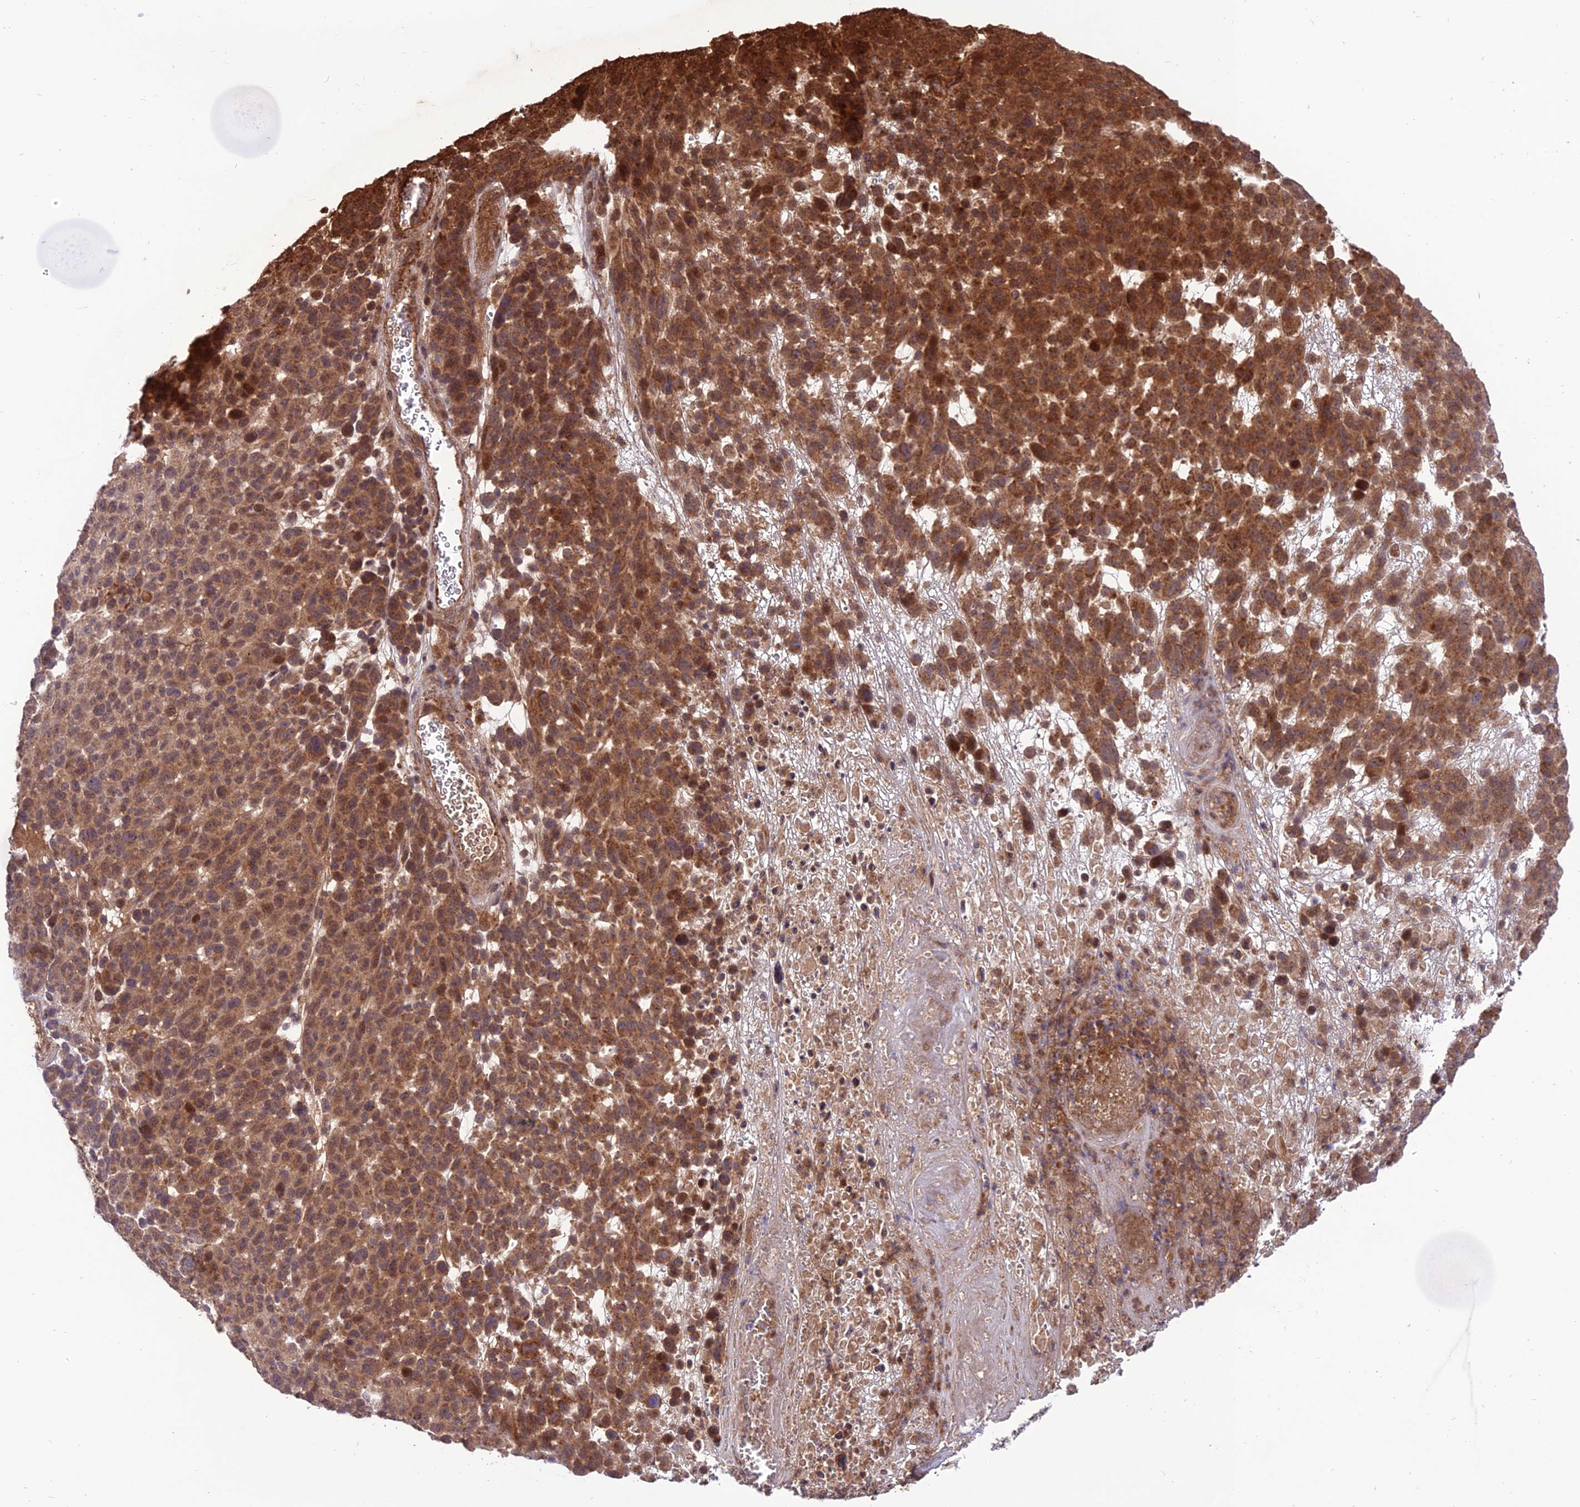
{"staining": {"intensity": "moderate", "quantity": ">75%", "location": "cytoplasmic/membranous,nuclear"}, "tissue": "melanoma", "cell_type": "Tumor cells", "image_type": "cancer", "snomed": [{"axis": "morphology", "description": "Malignant melanoma, NOS"}, {"axis": "topography", "description": "Skin"}], "caption": "There is medium levels of moderate cytoplasmic/membranous and nuclear positivity in tumor cells of malignant melanoma, as demonstrated by immunohistochemical staining (brown color).", "gene": "NDUFC1", "patient": {"sex": "male", "age": 49}}